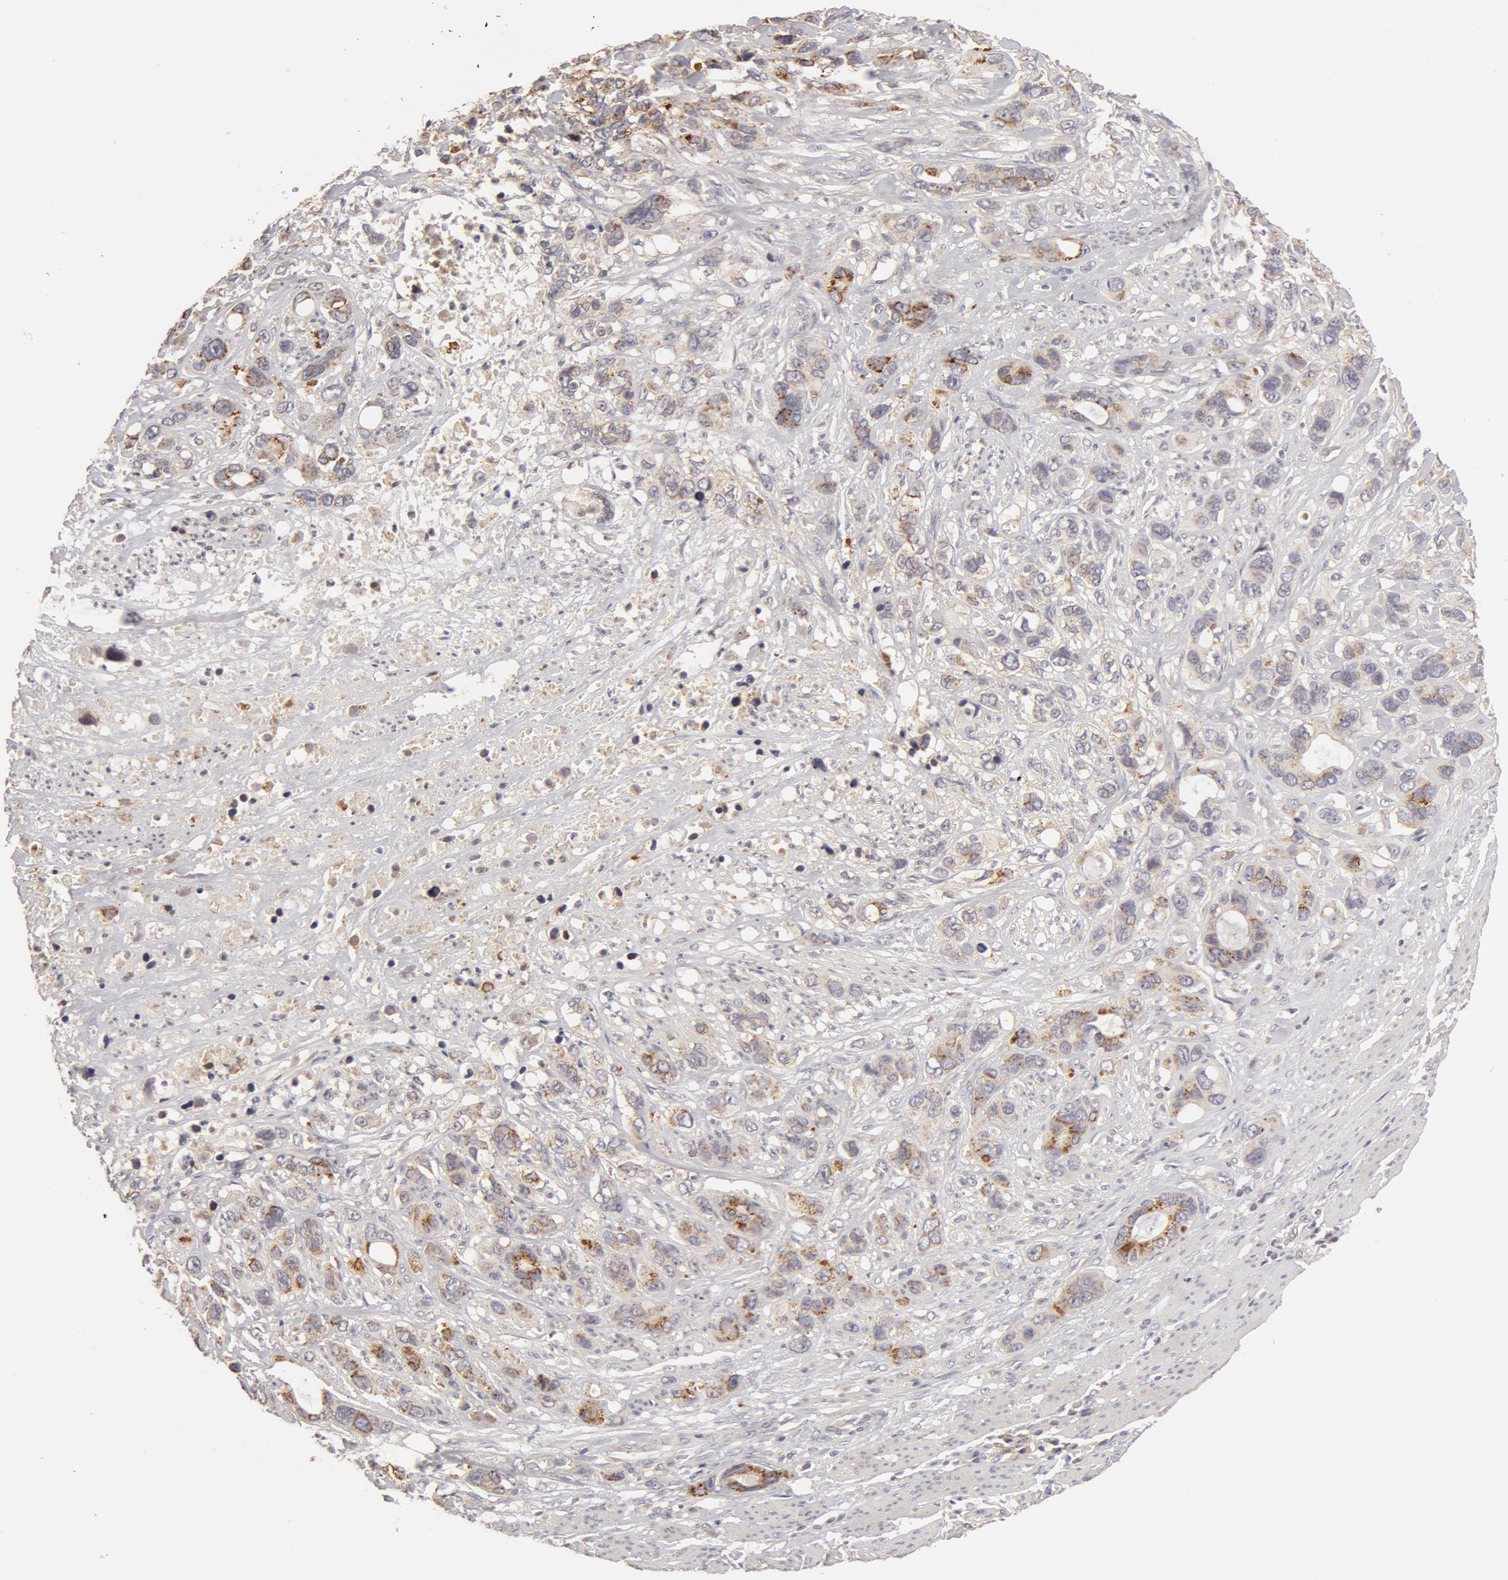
{"staining": {"intensity": "weak", "quantity": "<25%", "location": "cytoplasmic/membranous"}, "tissue": "stomach cancer", "cell_type": "Tumor cells", "image_type": "cancer", "snomed": [{"axis": "morphology", "description": "Adenocarcinoma, NOS"}, {"axis": "topography", "description": "Stomach, upper"}], "caption": "This is an immunohistochemistry (IHC) image of human stomach cancer. There is no expression in tumor cells.", "gene": "ADPRH", "patient": {"sex": "male", "age": 47}}